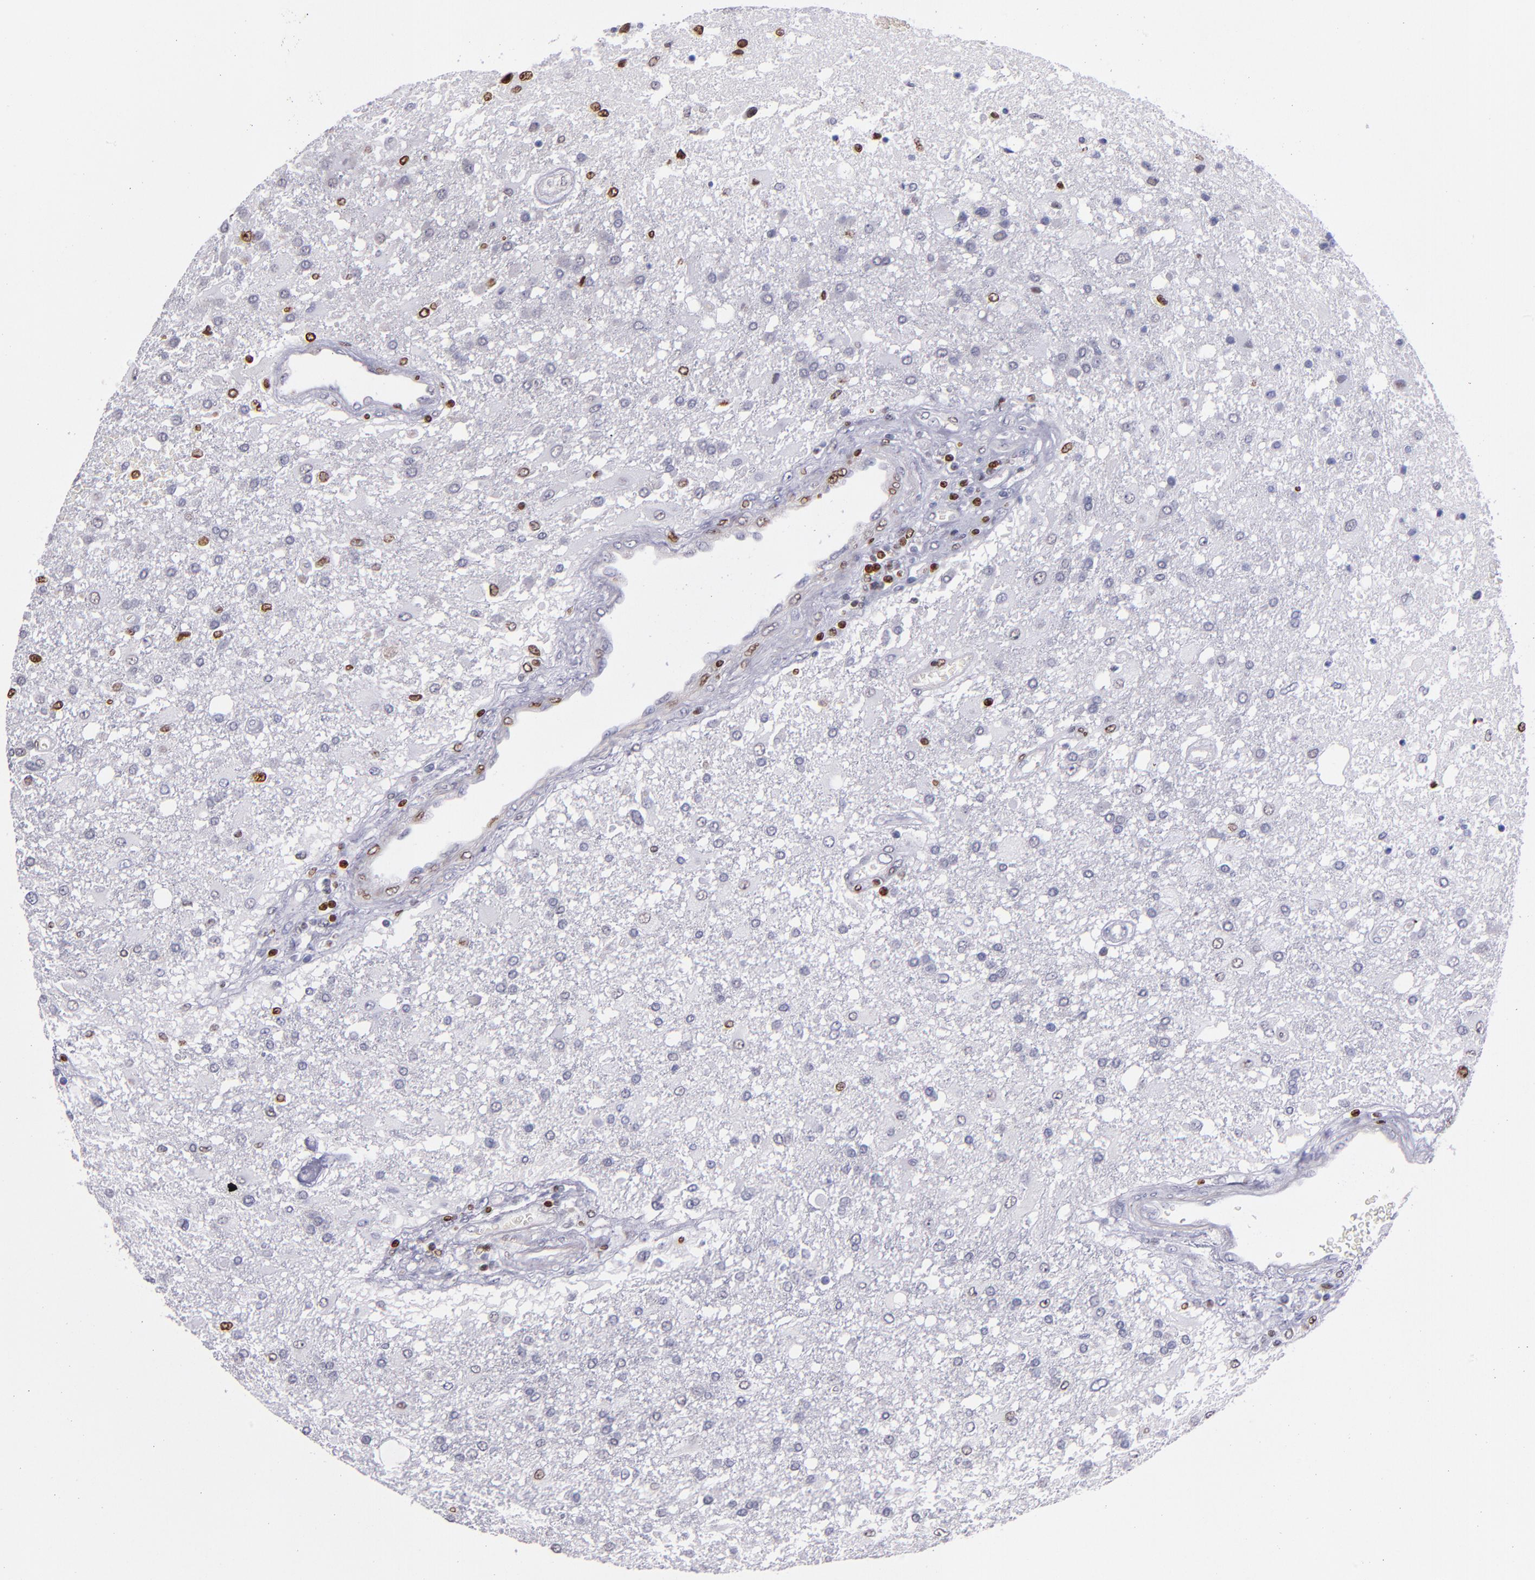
{"staining": {"intensity": "weak", "quantity": "<25%", "location": "nuclear"}, "tissue": "glioma", "cell_type": "Tumor cells", "image_type": "cancer", "snomed": [{"axis": "morphology", "description": "Glioma, malignant, High grade"}, {"axis": "topography", "description": "Cerebral cortex"}], "caption": "A histopathology image of malignant glioma (high-grade) stained for a protein demonstrates no brown staining in tumor cells.", "gene": "CDKL5", "patient": {"sex": "male", "age": 79}}